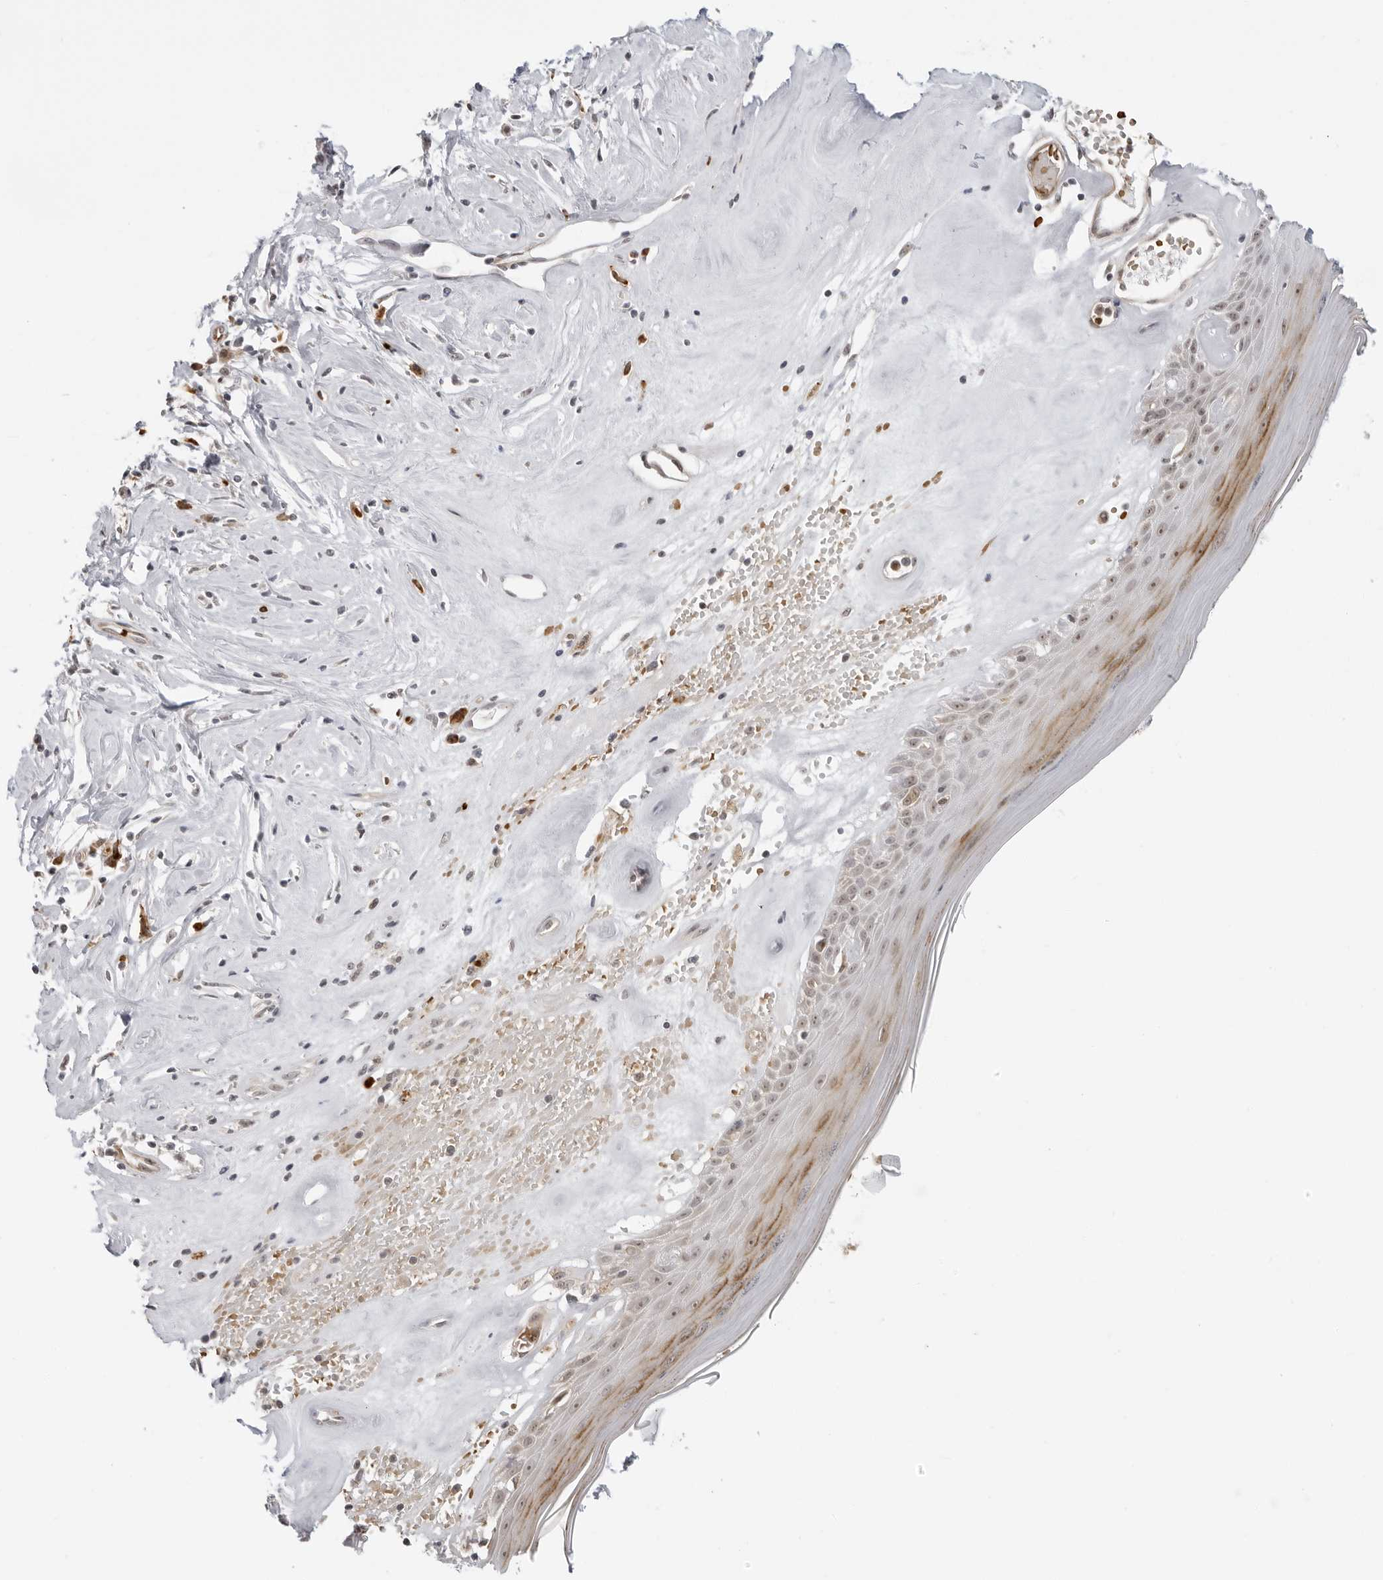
{"staining": {"intensity": "moderate", "quantity": "25%-75%", "location": "cytoplasmic/membranous,nuclear"}, "tissue": "skin", "cell_type": "Epidermal cells", "image_type": "normal", "snomed": [{"axis": "morphology", "description": "Normal tissue, NOS"}, {"axis": "morphology", "description": "Inflammation, NOS"}, {"axis": "topography", "description": "Vulva"}], "caption": "Immunohistochemistry (IHC) of normal skin demonstrates medium levels of moderate cytoplasmic/membranous,nuclear positivity in about 25%-75% of epidermal cells.", "gene": "SUGCT", "patient": {"sex": "female", "age": 84}}